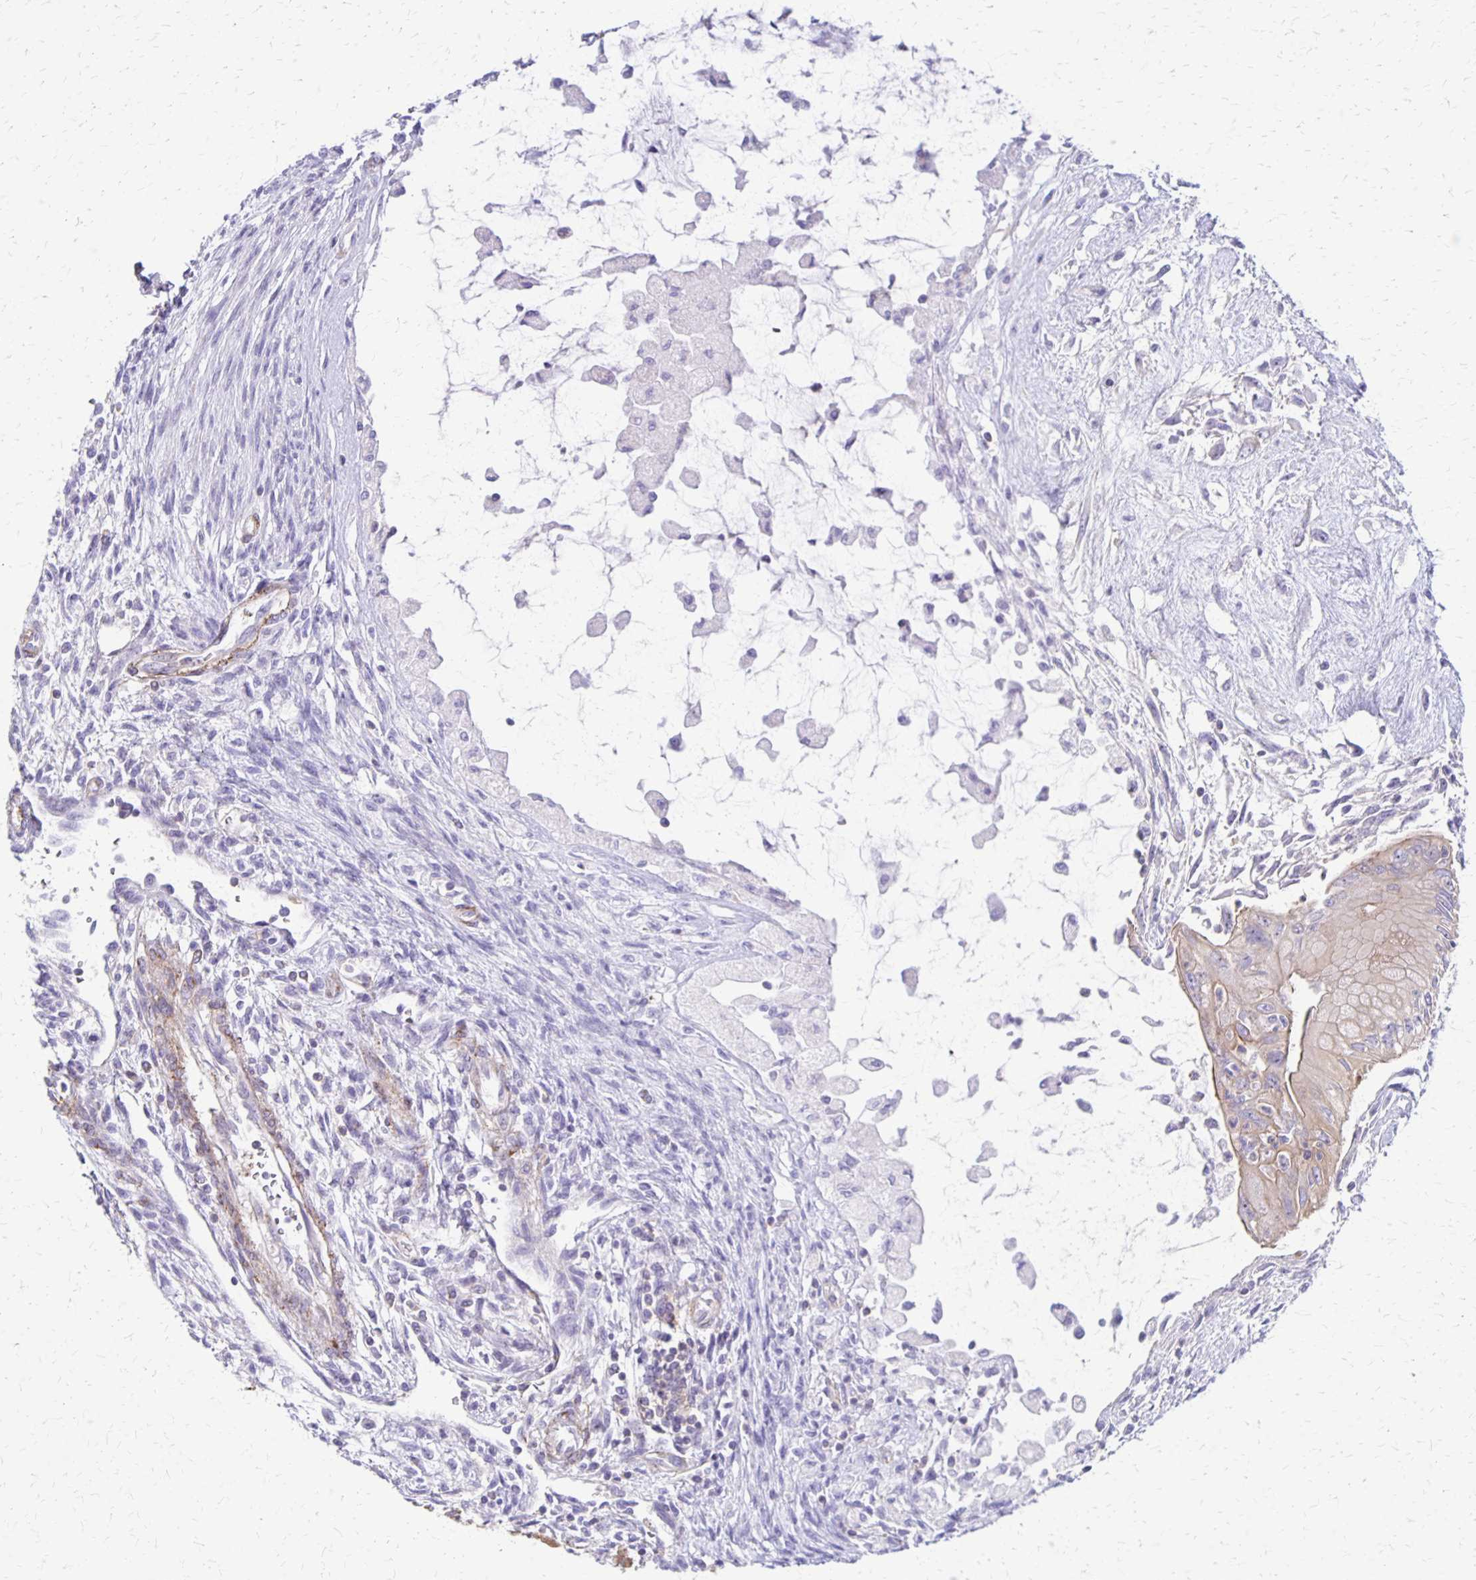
{"staining": {"intensity": "moderate", "quantity": "<25%", "location": "cytoplasmic/membranous"}, "tissue": "testis cancer", "cell_type": "Tumor cells", "image_type": "cancer", "snomed": [{"axis": "morphology", "description": "Carcinoma, Embryonal, NOS"}, {"axis": "topography", "description": "Testis"}], "caption": "Immunohistochemical staining of human testis embryonal carcinoma demonstrates moderate cytoplasmic/membranous protein expression in about <25% of tumor cells. The staining is performed using DAB brown chromogen to label protein expression. The nuclei are counter-stained blue using hematoxylin.", "gene": "SEPTIN5", "patient": {"sex": "male", "age": 37}}